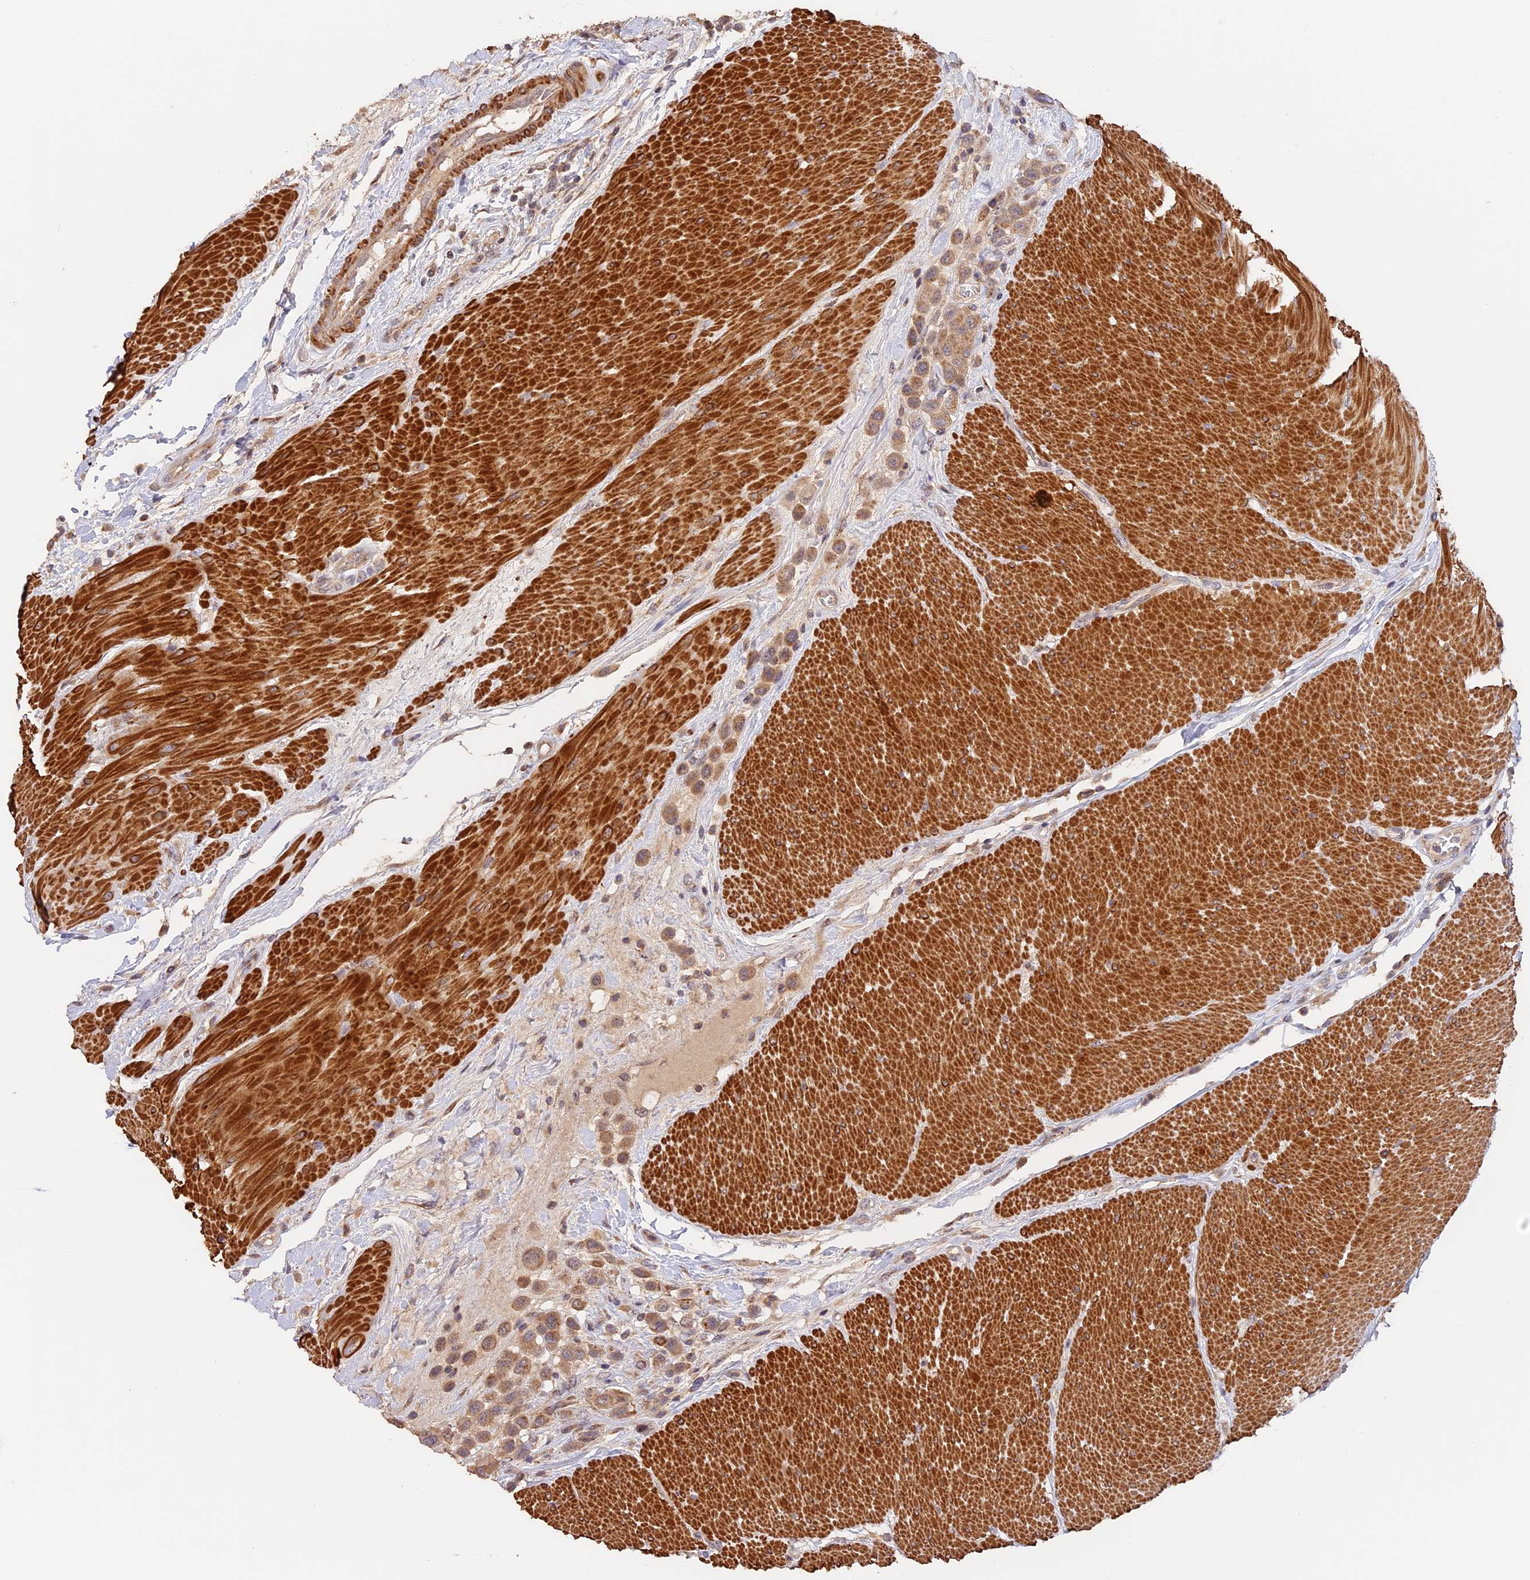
{"staining": {"intensity": "weak", "quantity": ">75%", "location": "cytoplasmic/membranous"}, "tissue": "urothelial cancer", "cell_type": "Tumor cells", "image_type": "cancer", "snomed": [{"axis": "morphology", "description": "Urothelial carcinoma, High grade"}, {"axis": "topography", "description": "Urinary bladder"}], "caption": "DAB (3,3'-diaminobenzidine) immunohistochemical staining of high-grade urothelial carcinoma shows weak cytoplasmic/membranous protein expression in approximately >75% of tumor cells. Immunohistochemistry (ihc) stains the protein of interest in brown and the nuclei are stained blue.", "gene": "TANGO6", "patient": {"sex": "male", "age": 50}}